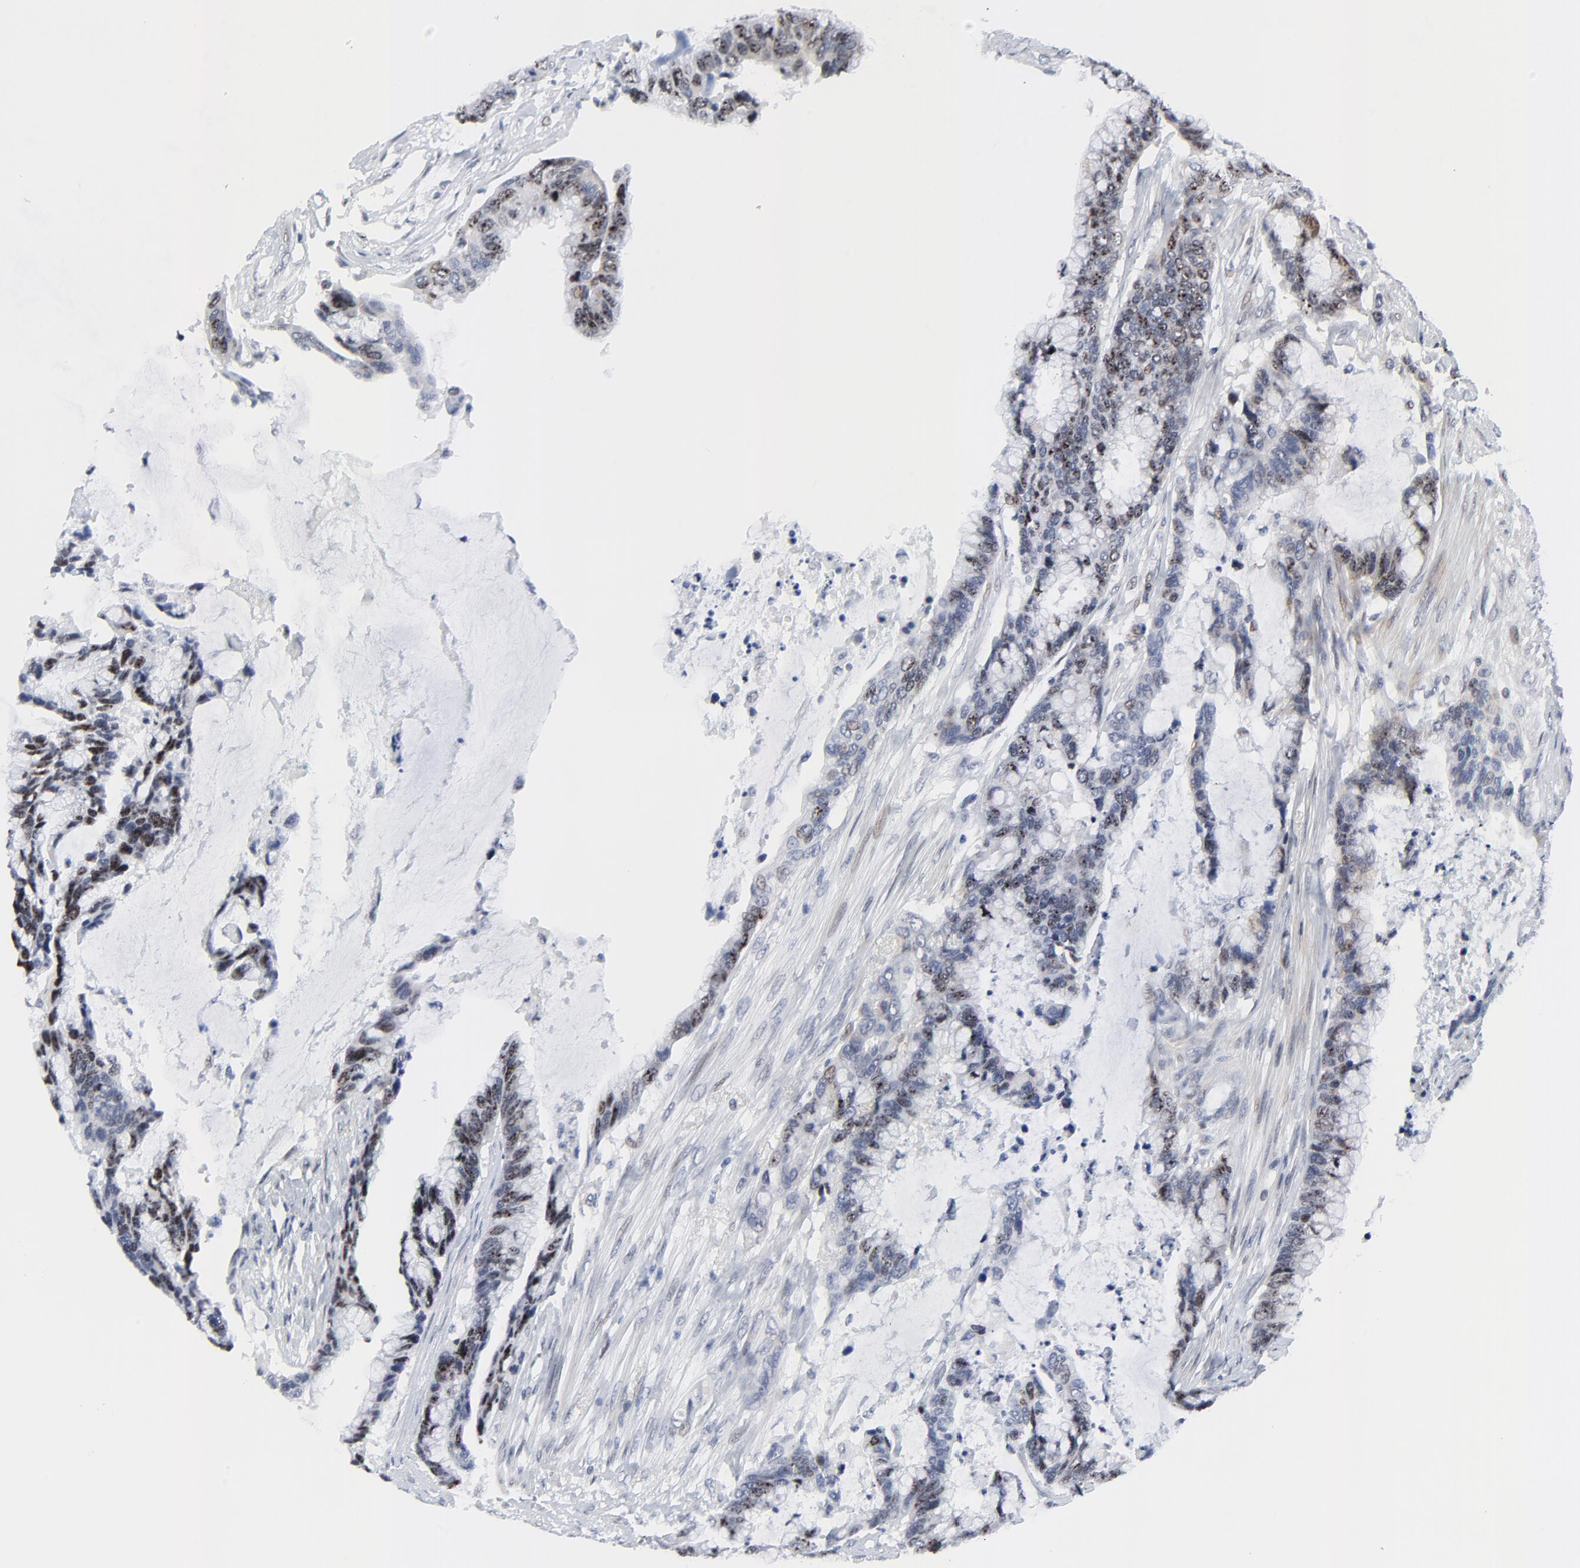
{"staining": {"intensity": "moderate", "quantity": "25%-75%", "location": "nuclear"}, "tissue": "colorectal cancer", "cell_type": "Tumor cells", "image_type": "cancer", "snomed": [{"axis": "morphology", "description": "Adenocarcinoma, NOS"}, {"axis": "topography", "description": "Rectum"}], "caption": "Protein staining of colorectal cancer tissue demonstrates moderate nuclear staining in about 25%-75% of tumor cells. The staining was performed using DAB to visualize the protein expression in brown, while the nuclei were stained in blue with hematoxylin (Magnification: 20x).", "gene": "ZNF589", "patient": {"sex": "female", "age": 59}}